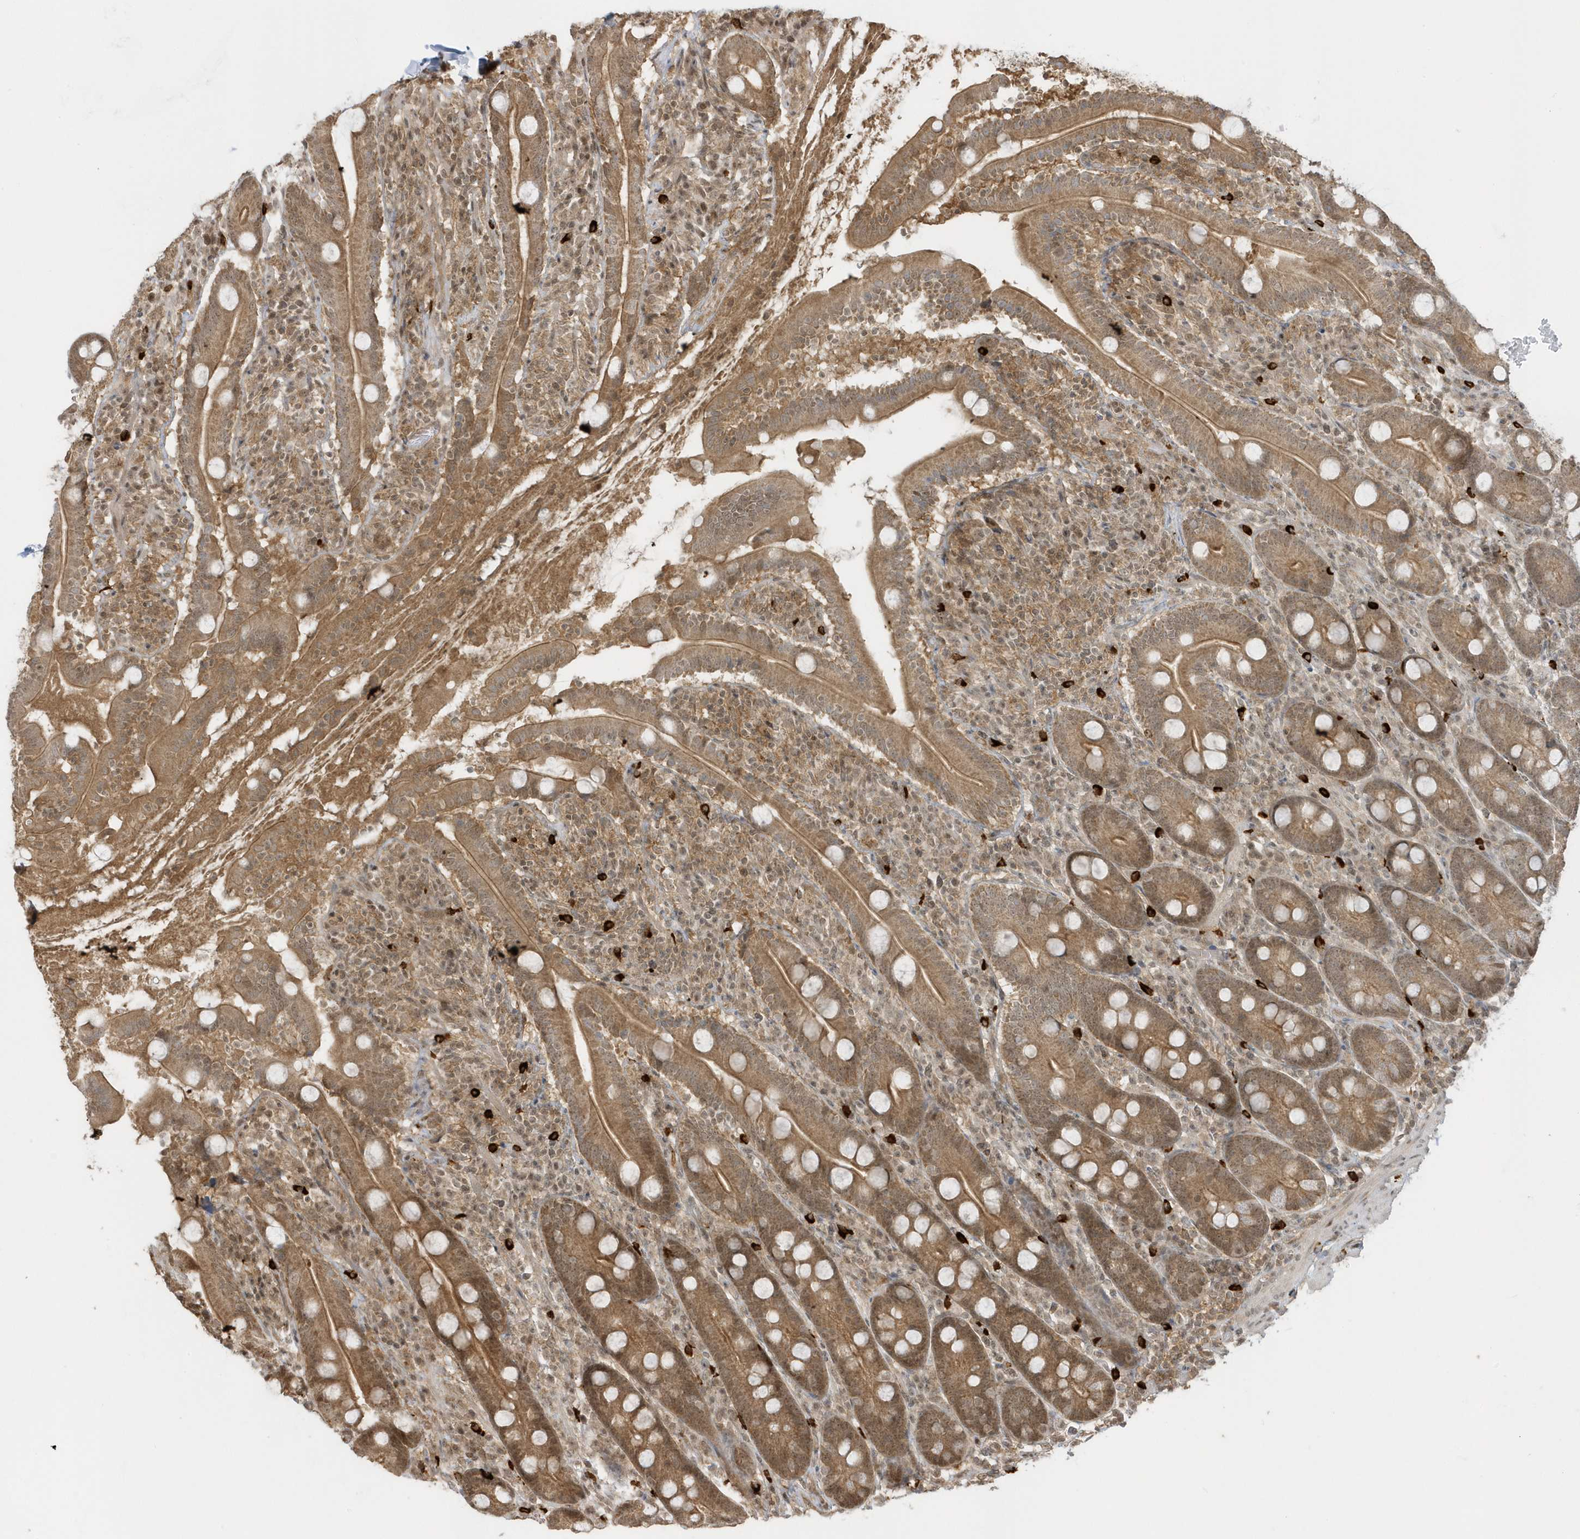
{"staining": {"intensity": "moderate", "quantity": ">75%", "location": "cytoplasmic/membranous"}, "tissue": "duodenum", "cell_type": "Glandular cells", "image_type": "normal", "snomed": [{"axis": "morphology", "description": "Normal tissue, NOS"}, {"axis": "topography", "description": "Duodenum"}], "caption": "Protein staining of normal duodenum demonstrates moderate cytoplasmic/membranous staining in approximately >75% of glandular cells.", "gene": "PPP1R7", "patient": {"sex": "male", "age": 35}}